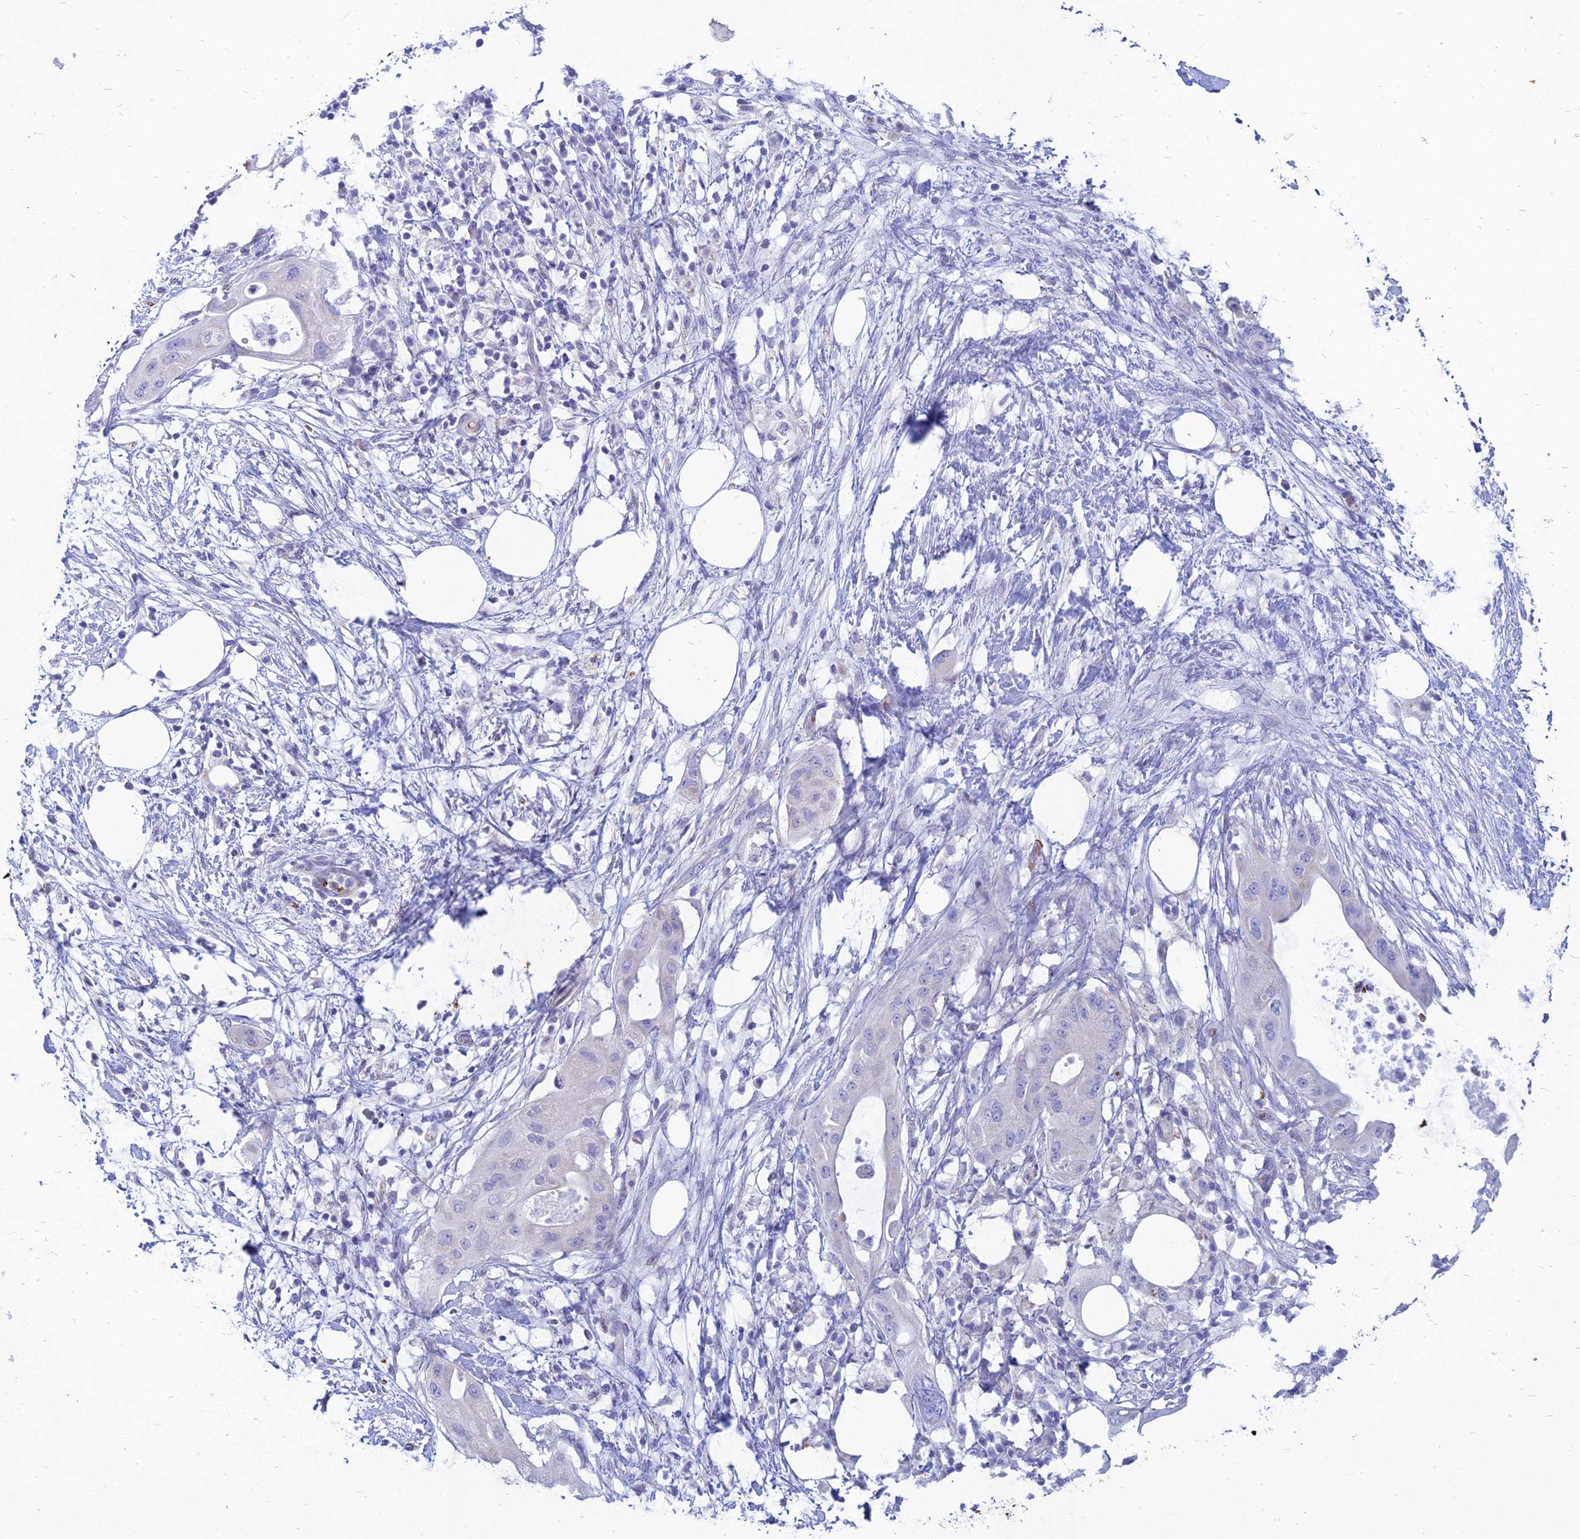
{"staining": {"intensity": "negative", "quantity": "none", "location": "none"}, "tissue": "pancreatic cancer", "cell_type": "Tumor cells", "image_type": "cancer", "snomed": [{"axis": "morphology", "description": "Adenocarcinoma, NOS"}, {"axis": "topography", "description": "Pancreas"}], "caption": "This is an immunohistochemistry histopathology image of human pancreatic cancer (adenocarcinoma). There is no expression in tumor cells.", "gene": "HHAT", "patient": {"sex": "male", "age": 68}}